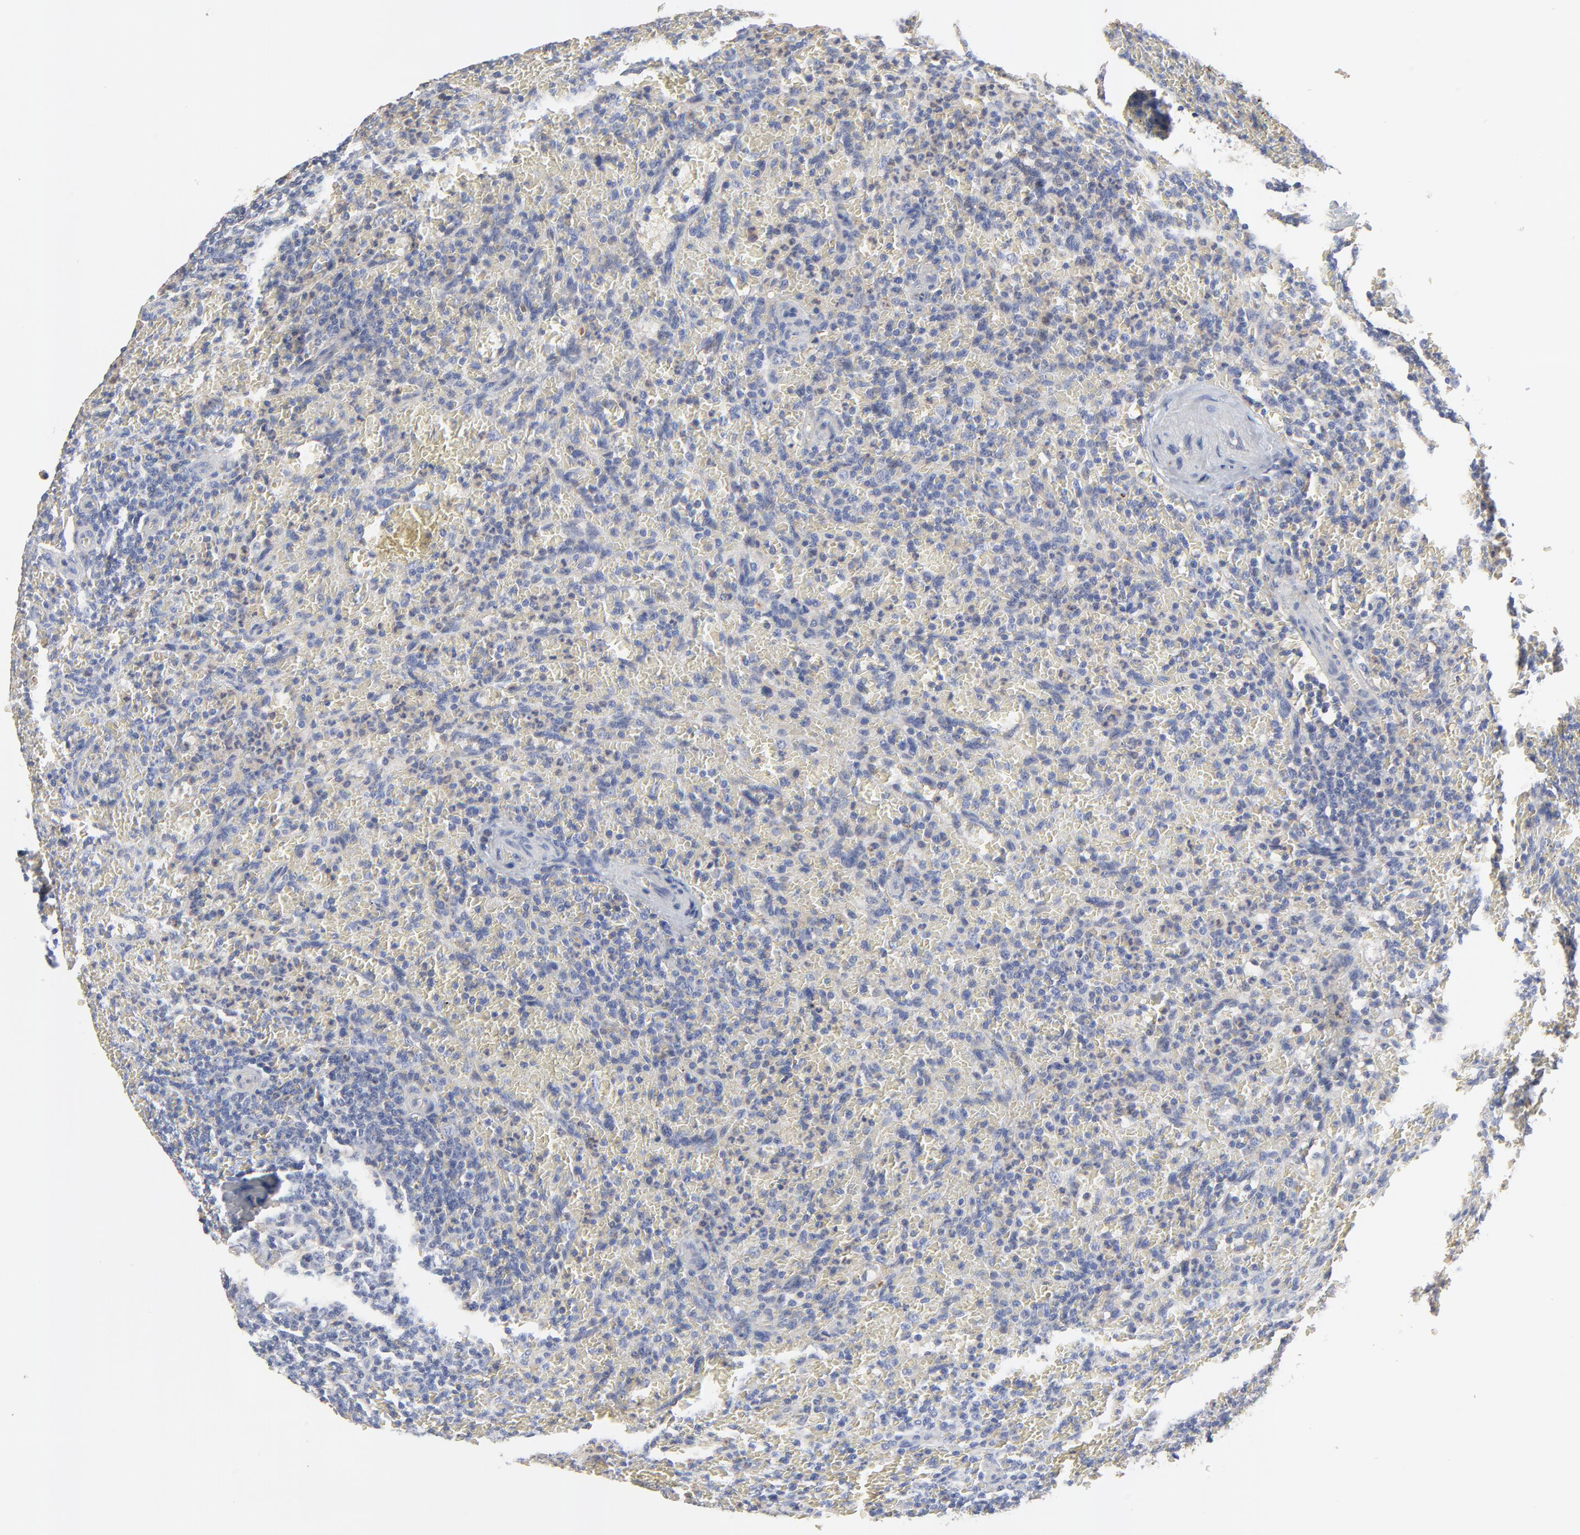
{"staining": {"intensity": "weak", "quantity": "<25%", "location": "cytoplasmic/membranous"}, "tissue": "lymphoma", "cell_type": "Tumor cells", "image_type": "cancer", "snomed": [{"axis": "morphology", "description": "Malignant lymphoma, non-Hodgkin's type, Low grade"}, {"axis": "topography", "description": "Spleen"}], "caption": "Immunohistochemistry image of human lymphoma stained for a protein (brown), which displays no expression in tumor cells.", "gene": "NXF3", "patient": {"sex": "female", "age": 64}}